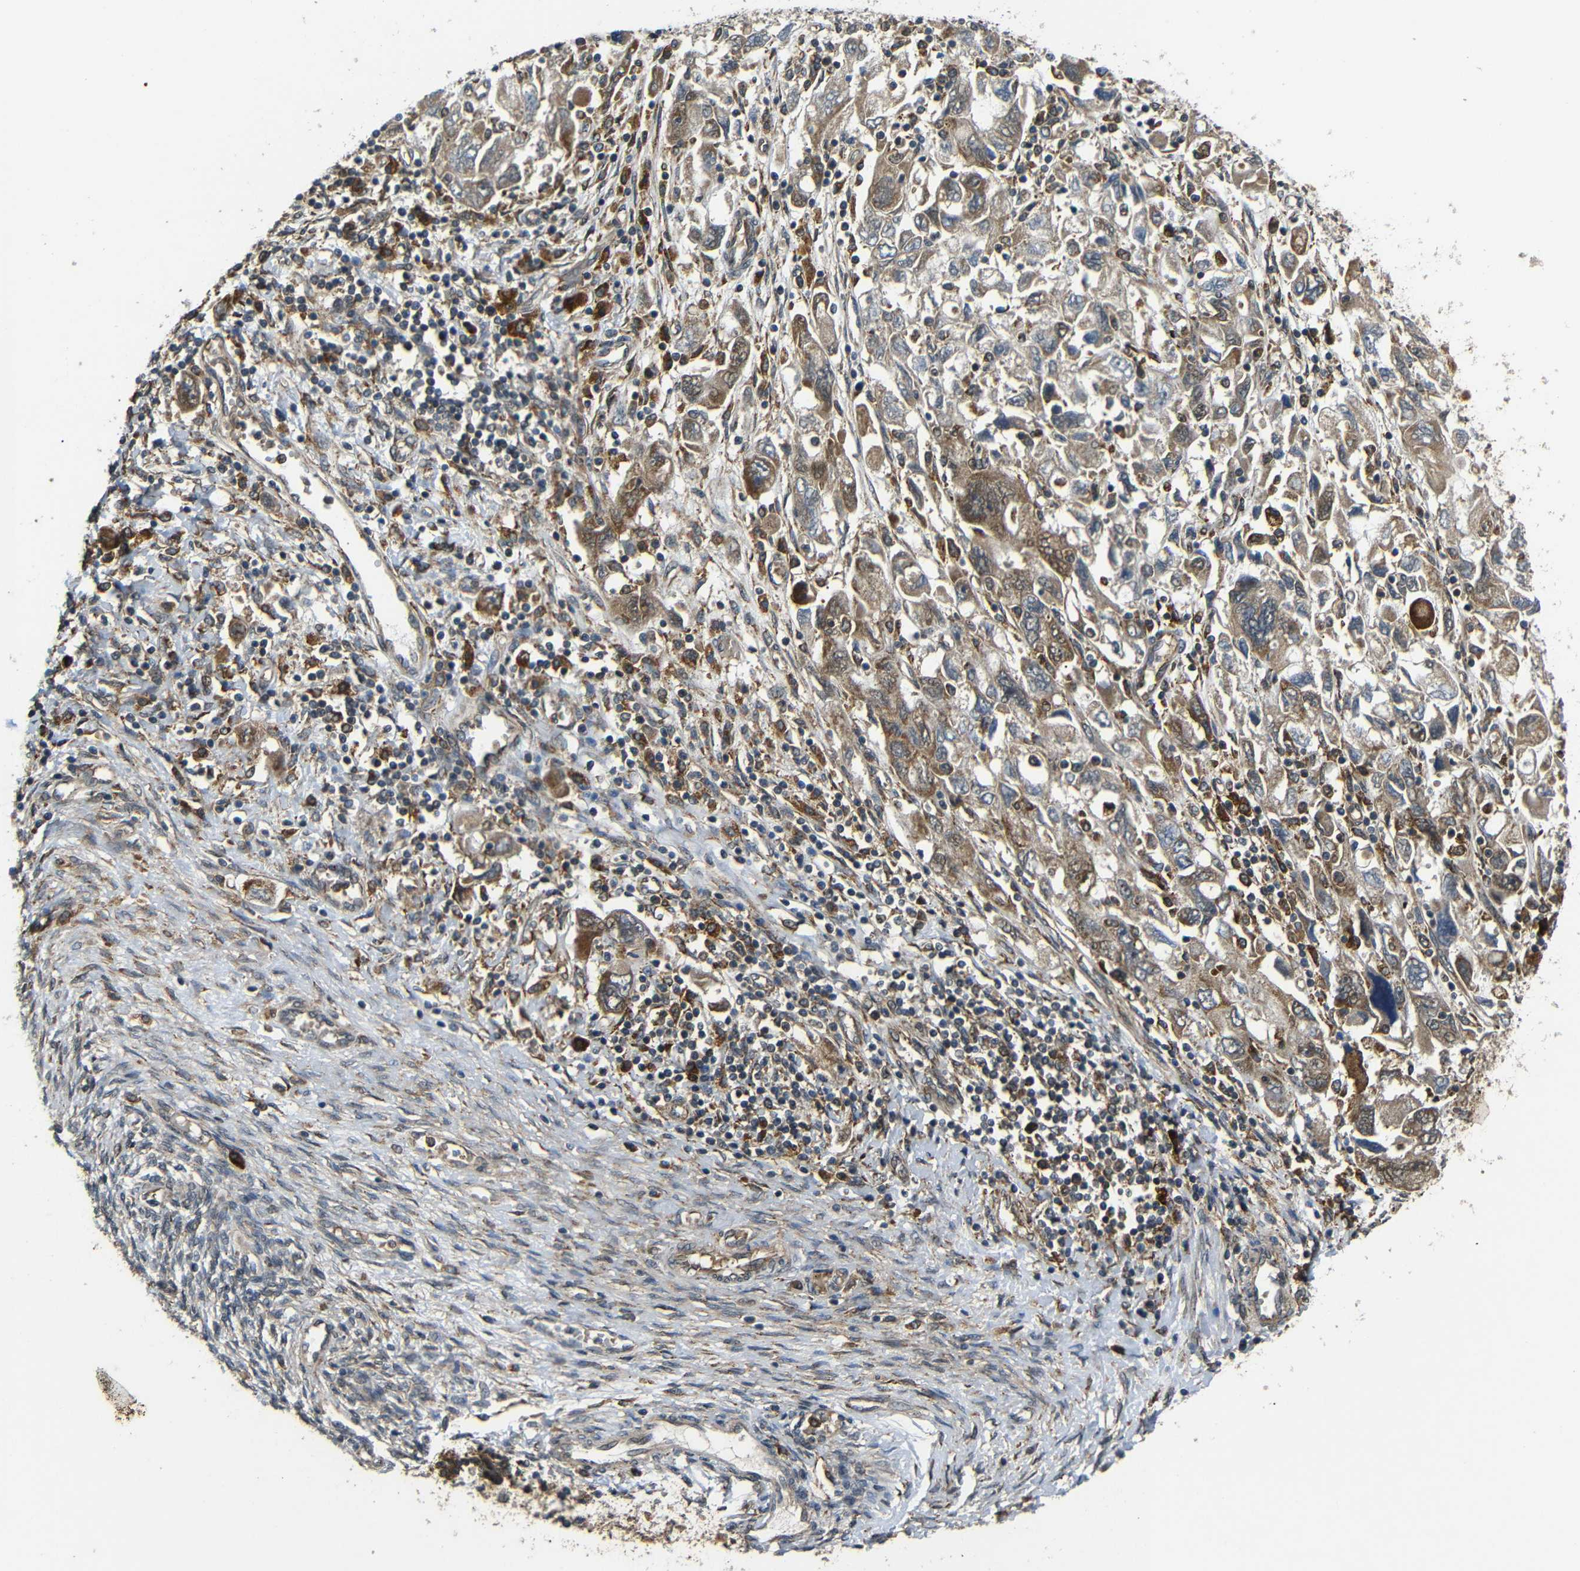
{"staining": {"intensity": "moderate", "quantity": ">75%", "location": "cytoplasmic/membranous"}, "tissue": "ovarian cancer", "cell_type": "Tumor cells", "image_type": "cancer", "snomed": [{"axis": "morphology", "description": "Carcinoma, NOS"}, {"axis": "morphology", "description": "Cystadenocarcinoma, serous, NOS"}, {"axis": "topography", "description": "Ovary"}], "caption": "IHC staining of ovarian cancer (serous cystadenocarcinoma), which reveals medium levels of moderate cytoplasmic/membranous staining in about >75% of tumor cells indicating moderate cytoplasmic/membranous protein positivity. The staining was performed using DAB (3,3'-diaminobenzidine) (brown) for protein detection and nuclei were counterstained in hematoxylin (blue).", "gene": "EPHB2", "patient": {"sex": "female", "age": 69}}